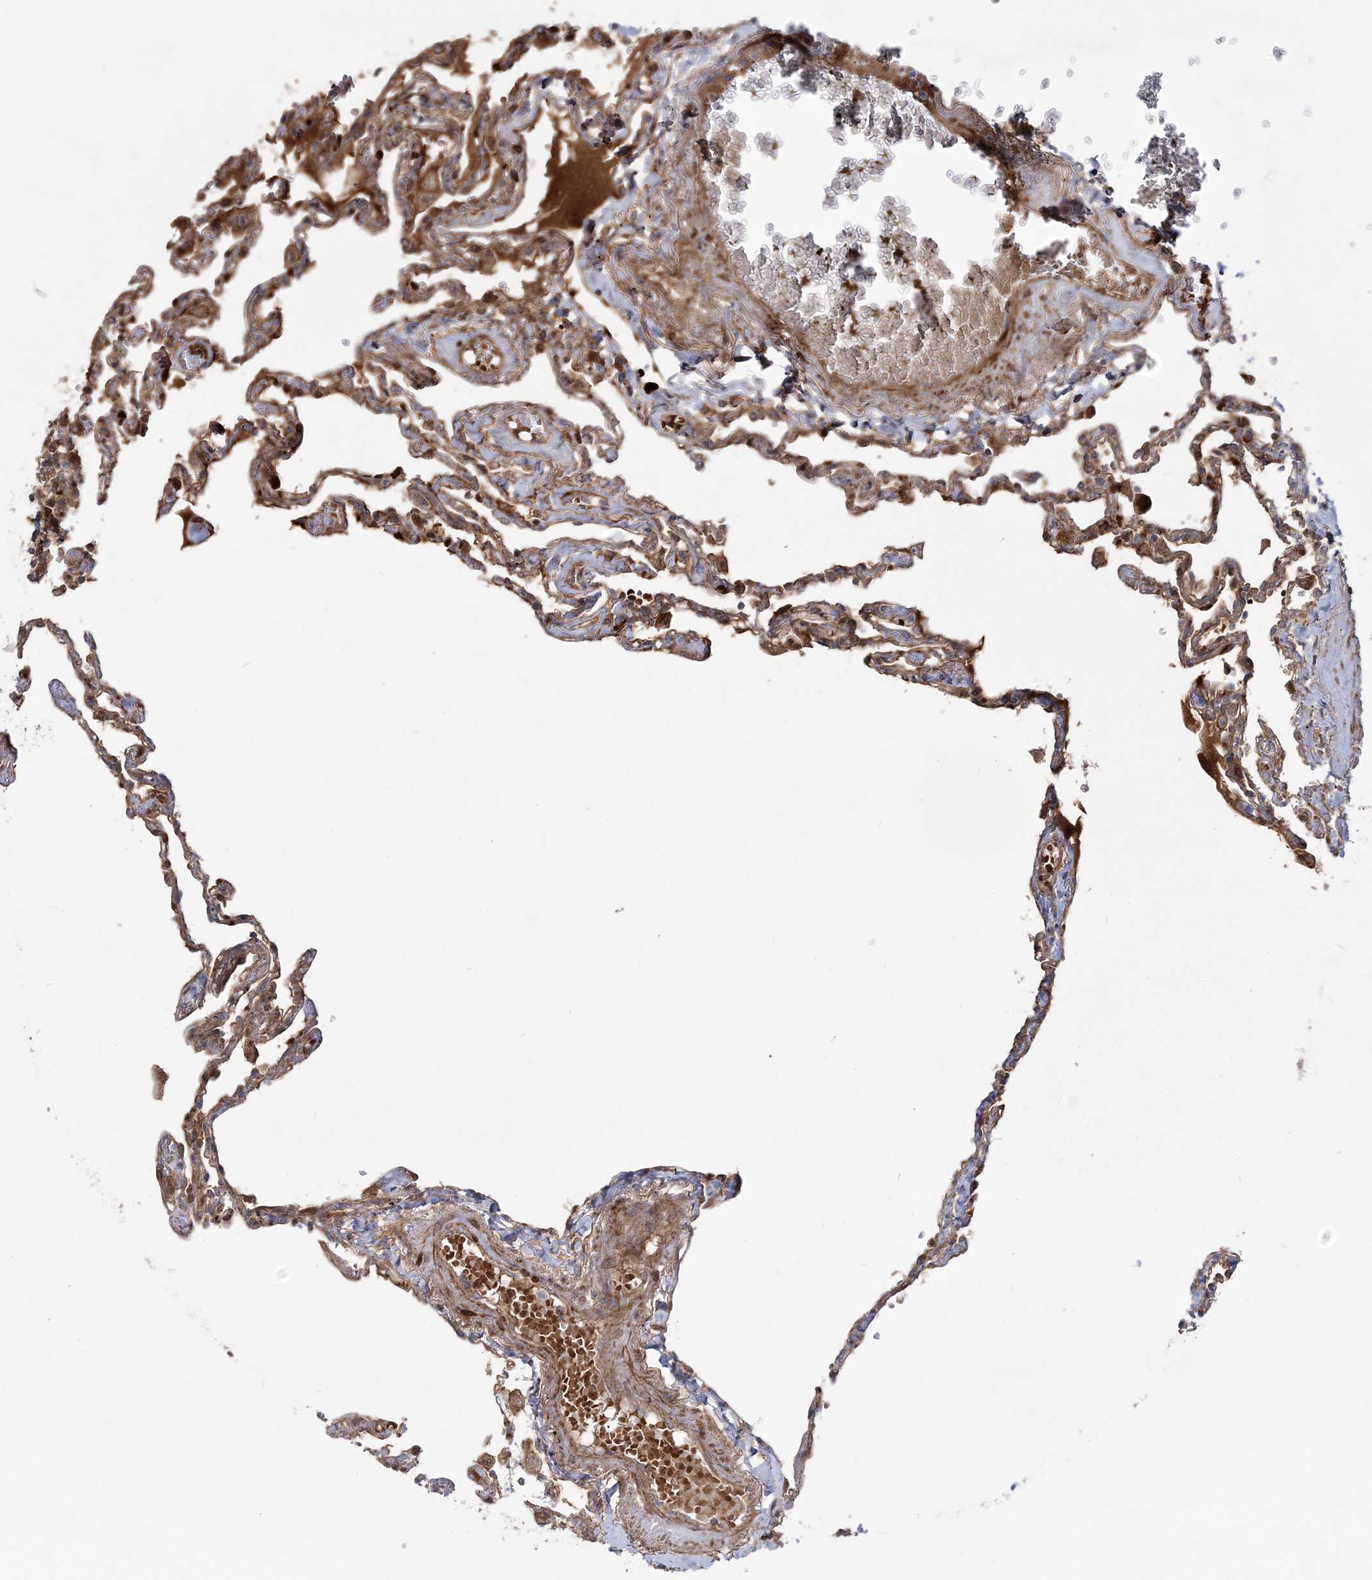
{"staining": {"intensity": "moderate", "quantity": ">75%", "location": "cytoplasmic/membranous"}, "tissue": "lung", "cell_type": "Alveolar cells", "image_type": "normal", "snomed": [{"axis": "morphology", "description": "Normal tissue, NOS"}, {"axis": "topography", "description": "Lung"}], "caption": "Brown immunohistochemical staining in benign lung displays moderate cytoplasmic/membranous staining in approximately >75% of alveolar cells. (DAB (3,3'-diaminobenzidine) IHC with brightfield microscopy, high magnification).", "gene": "MOCS2", "patient": {"sex": "female", "age": 67}}